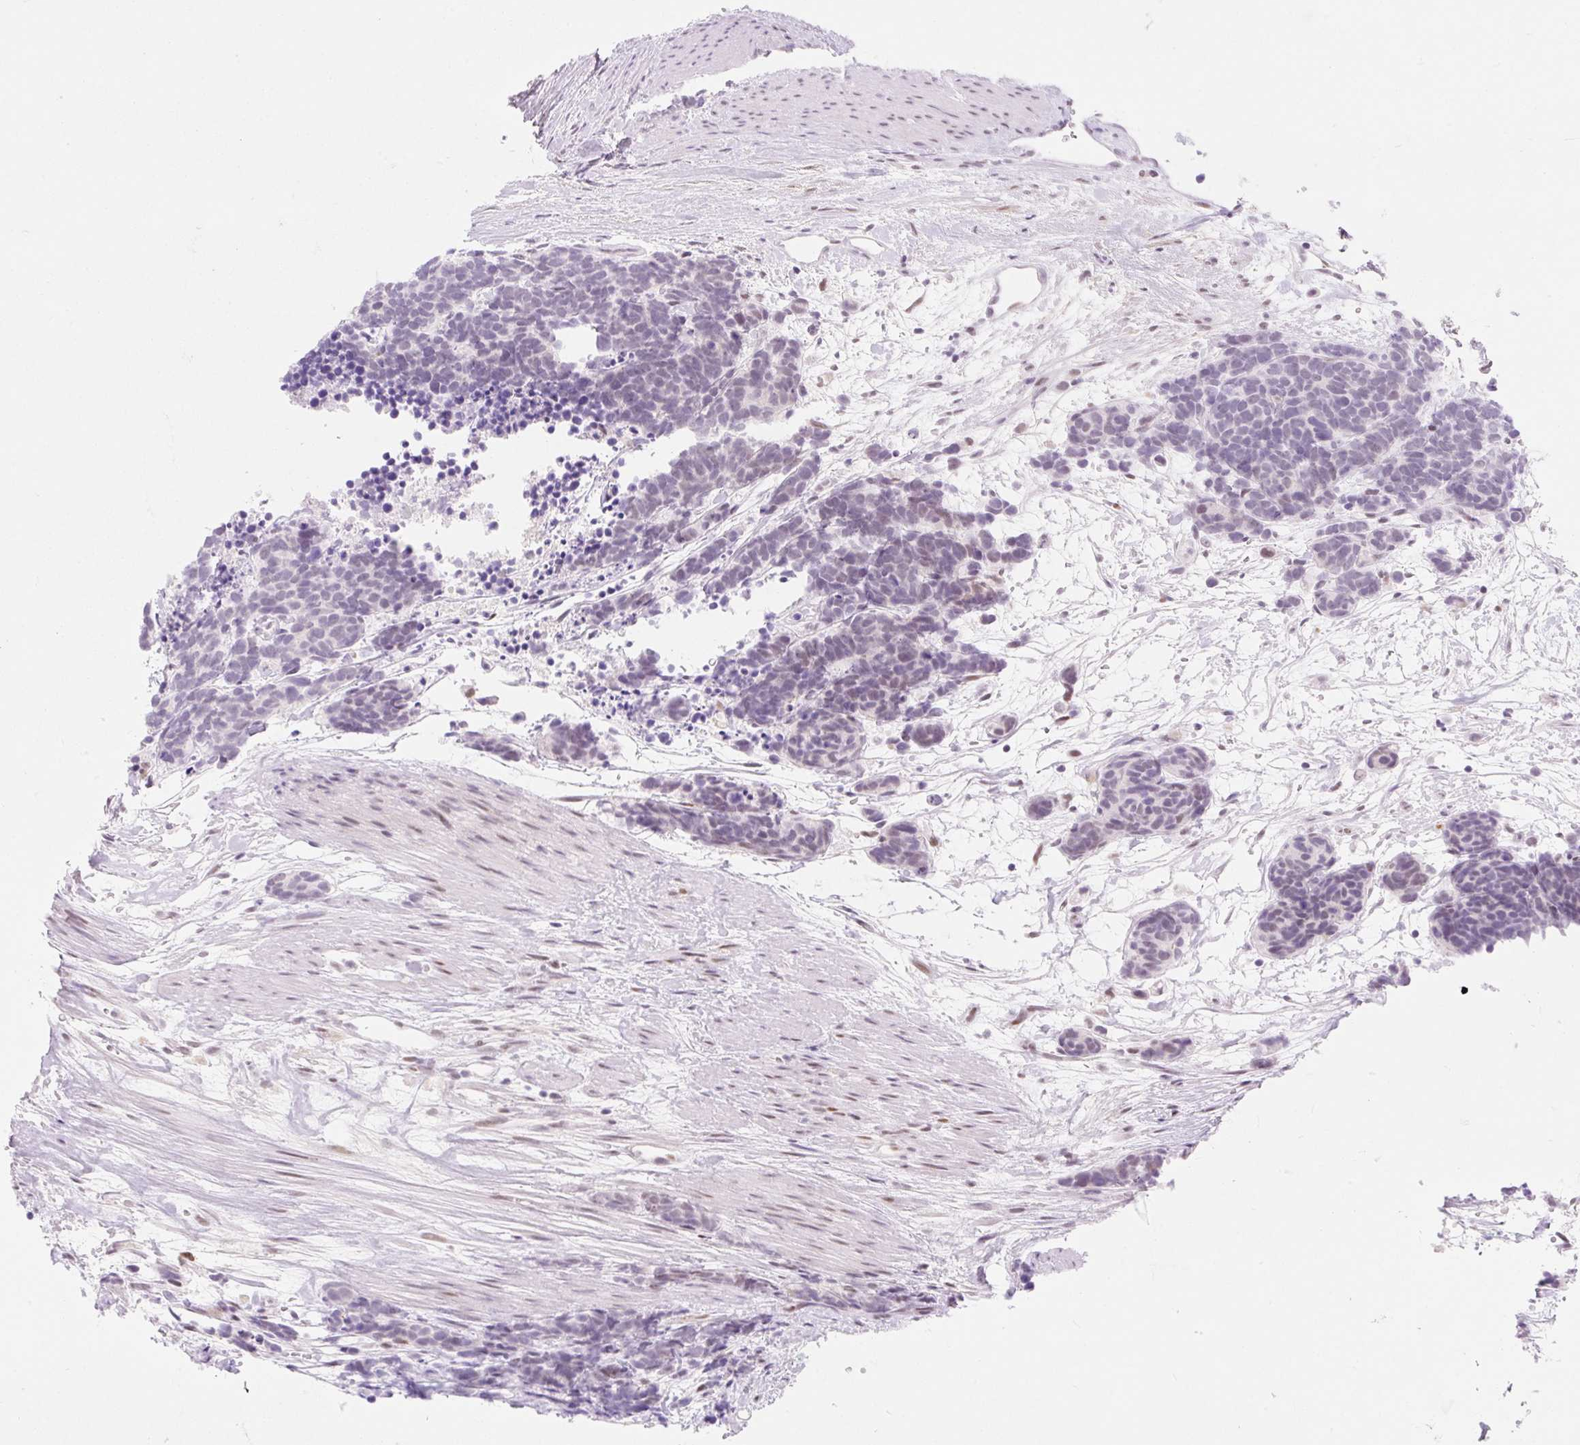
{"staining": {"intensity": "negative", "quantity": "none", "location": "none"}, "tissue": "carcinoid", "cell_type": "Tumor cells", "image_type": "cancer", "snomed": [{"axis": "morphology", "description": "Carcinoma, NOS"}, {"axis": "morphology", "description": "Carcinoid, malignant, NOS"}, {"axis": "topography", "description": "Prostate"}], "caption": "High magnification brightfield microscopy of carcinoid stained with DAB (3,3'-diaminobenzidine) (brown) and counterstained with hematoxylin (blue): tumor cells show no significant staining.", "gene": "H2BW1", "patient": {"sex": "male", "age": 57}}